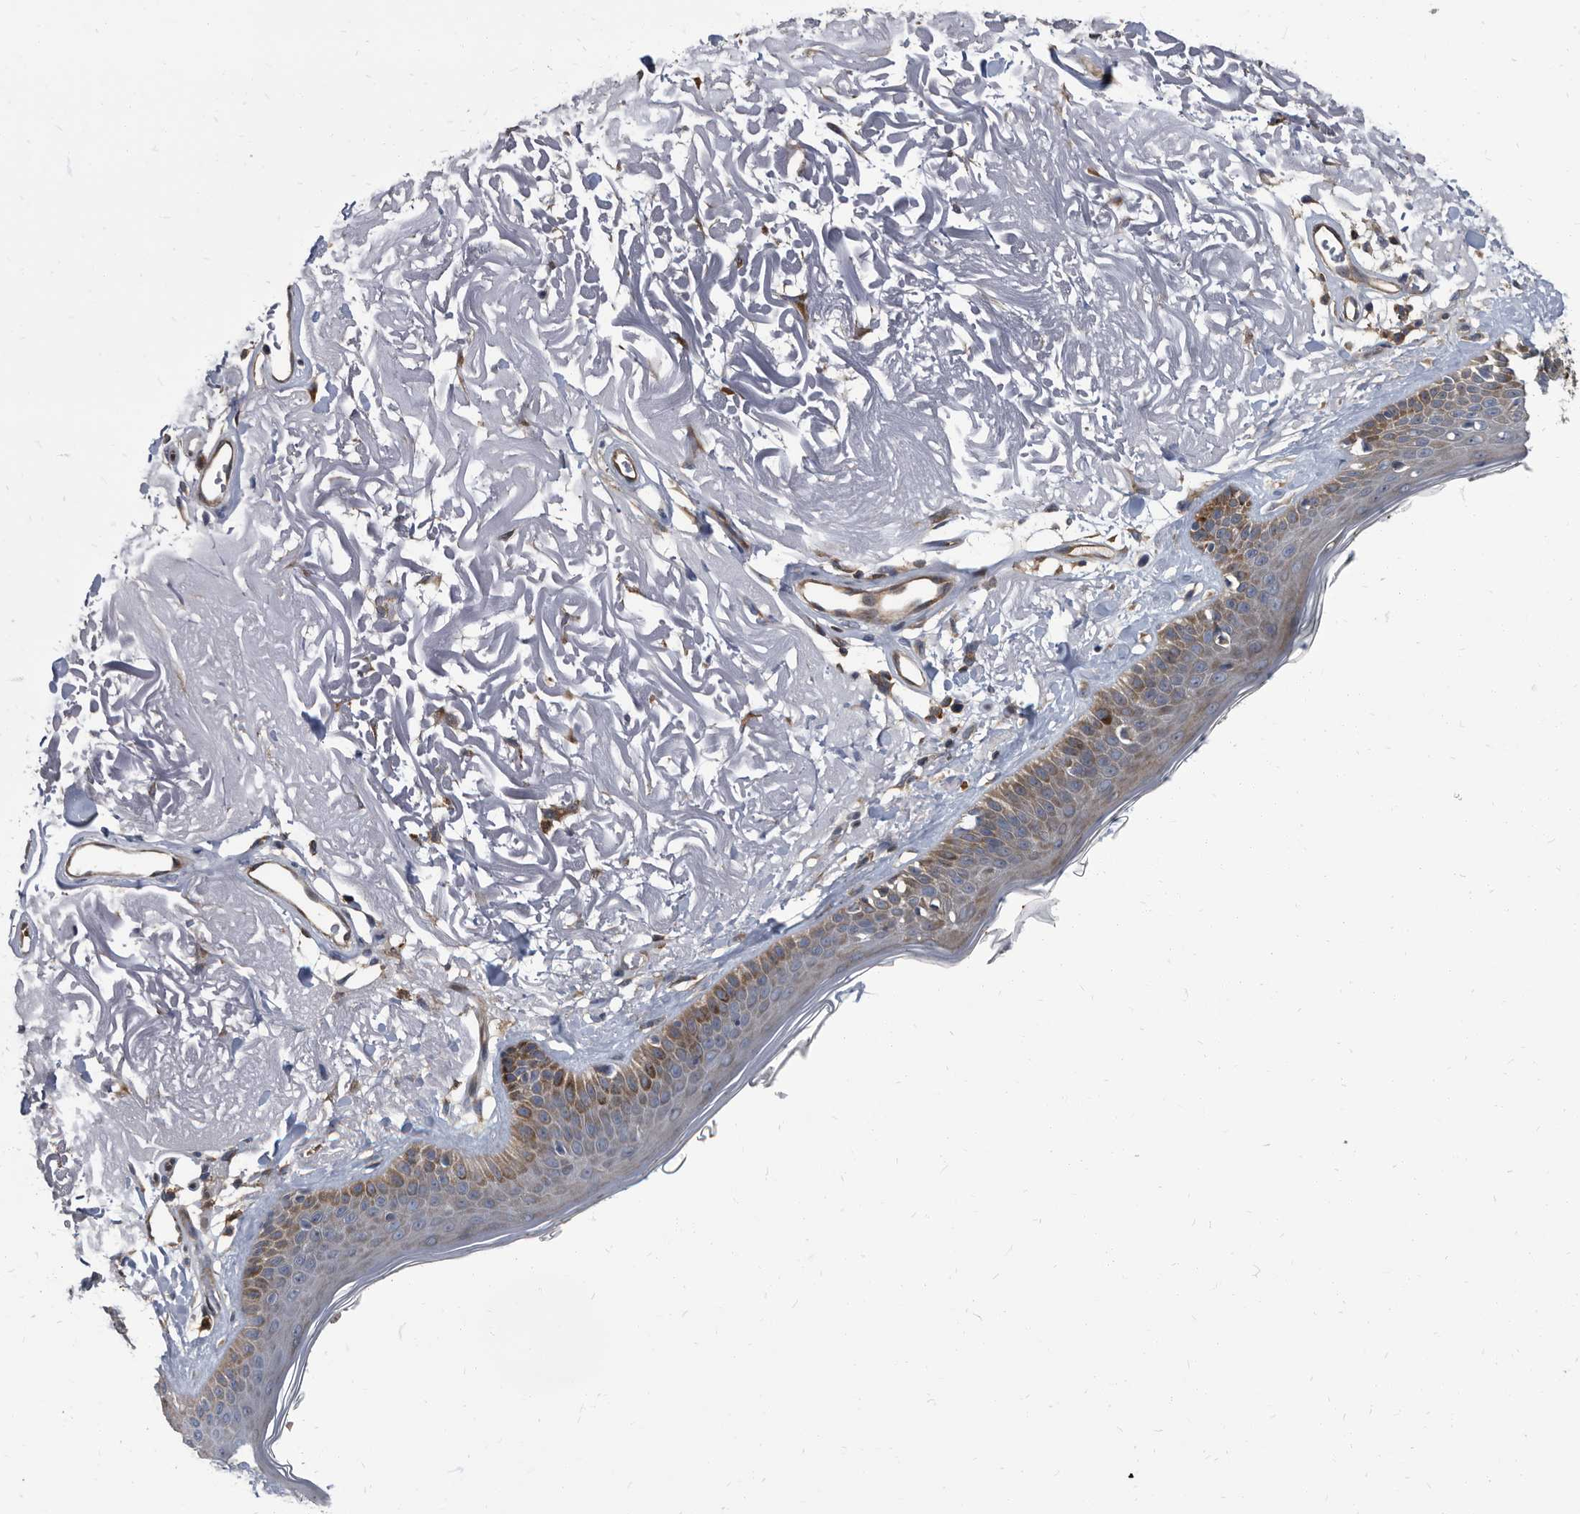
{"staining": {"intensity": "weak", "quantity": ">75%", "location": "cytoplasmic/membranous"}, "tissue": "skin", "cell_type": "Fibroblasts", "image_type": "normal", "snomed": [{"axis": "morphology", "description": "Normal tissue, NOS"}, {"axis": "topography", "description": "Skin"}, {"axis": "topography", "description": "Skeletal muscle"}], "caption": "IHC of benign skin shows low levels of weak cytoplasmic/membranous positivity in approximately >75% of fibroblasts.", "gene": "CDV3", "patient": {"sex": "male", "age": 83}}